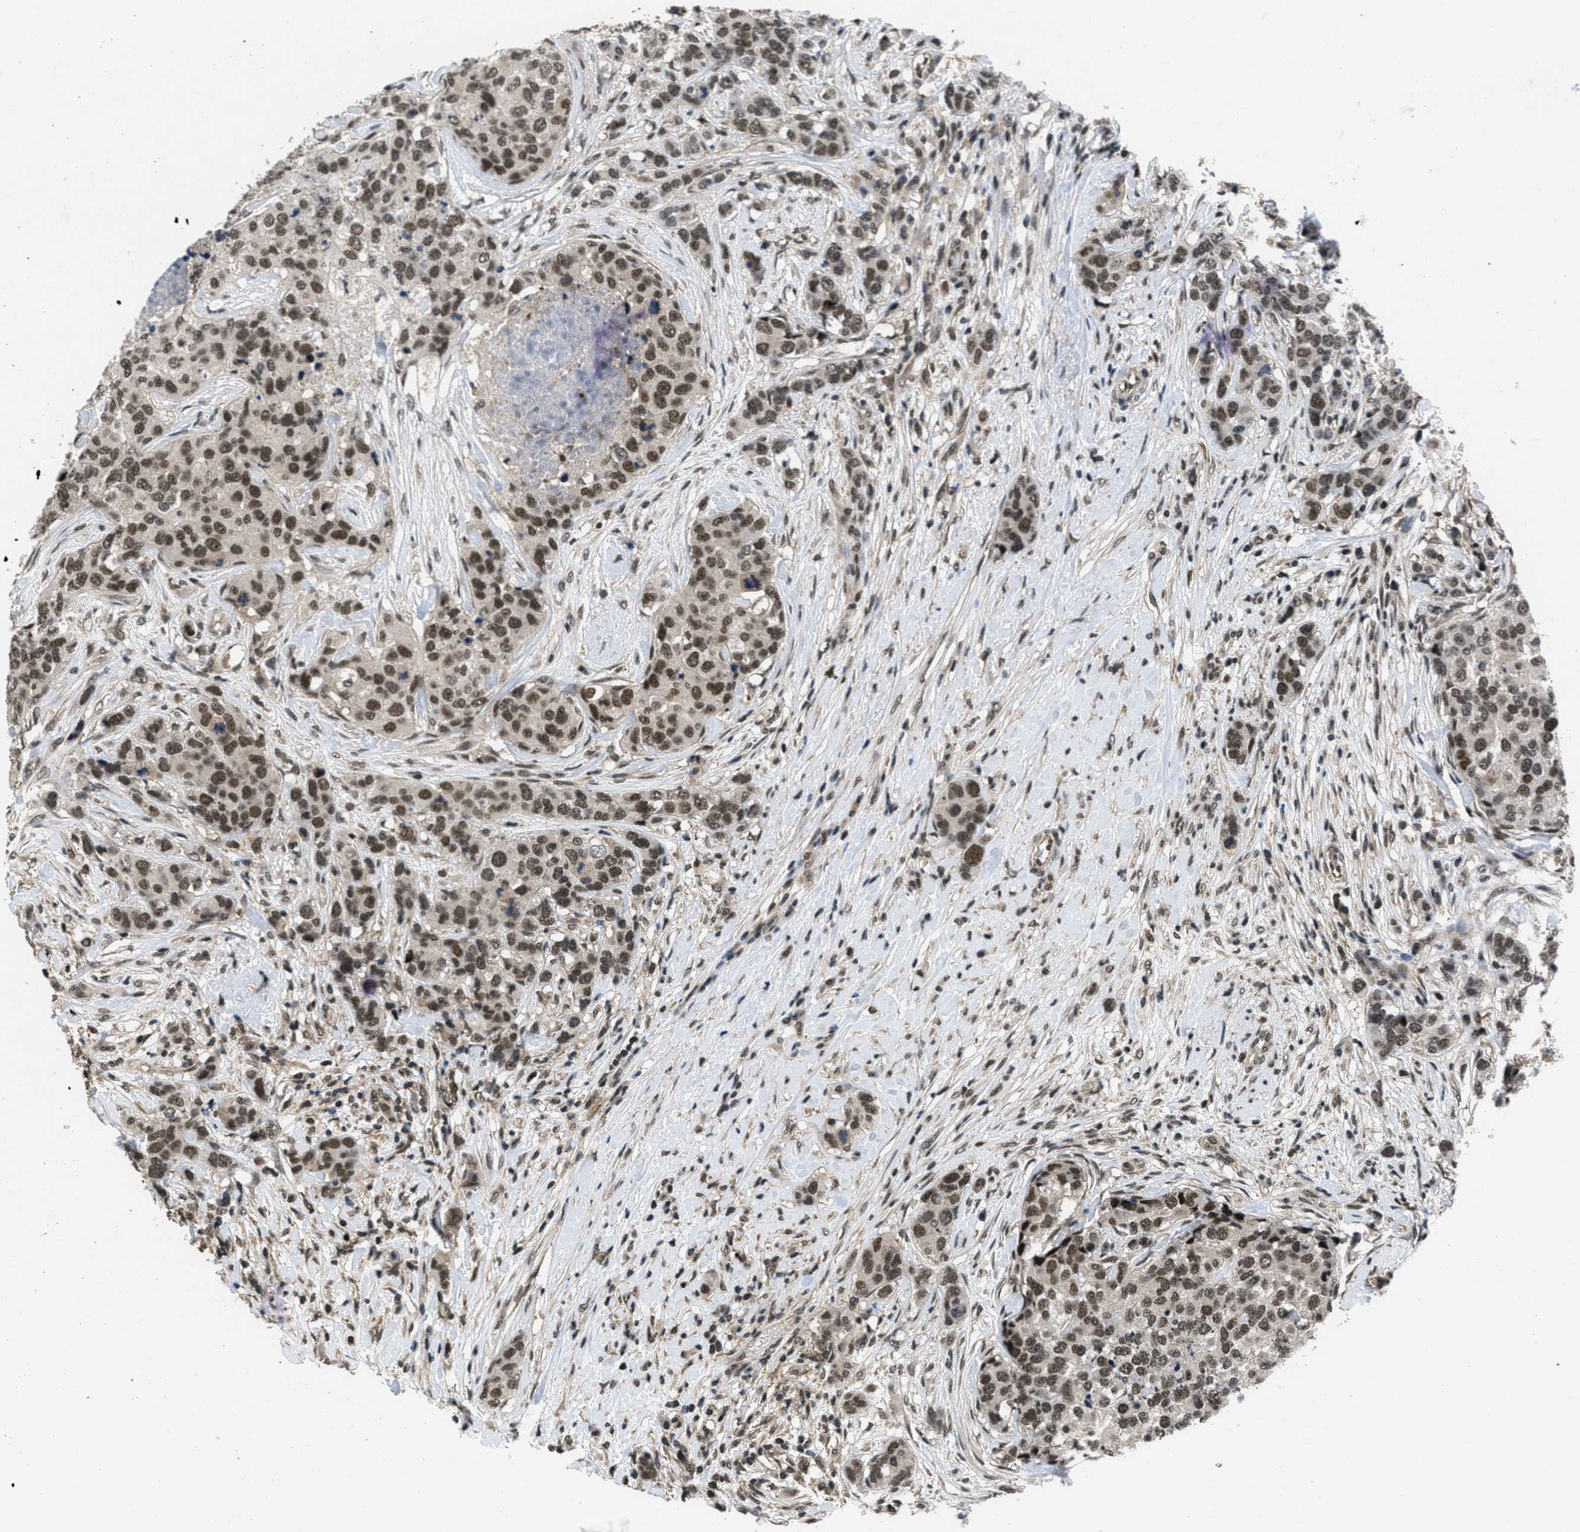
{"staining": {"intensity": "strong", "quantity": ">75%", "location": "cytoplasmic/membranous,nuclear"}, "tissue": "breast cancer", "cell_type": "Tumor cells", "image_type": "cancer", "snomed": [{"axis": "morphology", "description": "Lobular carcinoma"}, {"axis": "topography", "description": "Breast"}], "caption": "The histopathology image exhibits staining of lobular carcinoma (breast), revealing strong cytoplasmic/membranous and nuclear protein positivity (brown color) within tumor cells. (brown staining indicates protein expression, while blue staining denotes nuclei).", "gene": "CUL4B", "patient": {"sex": "female", "age": 59}}